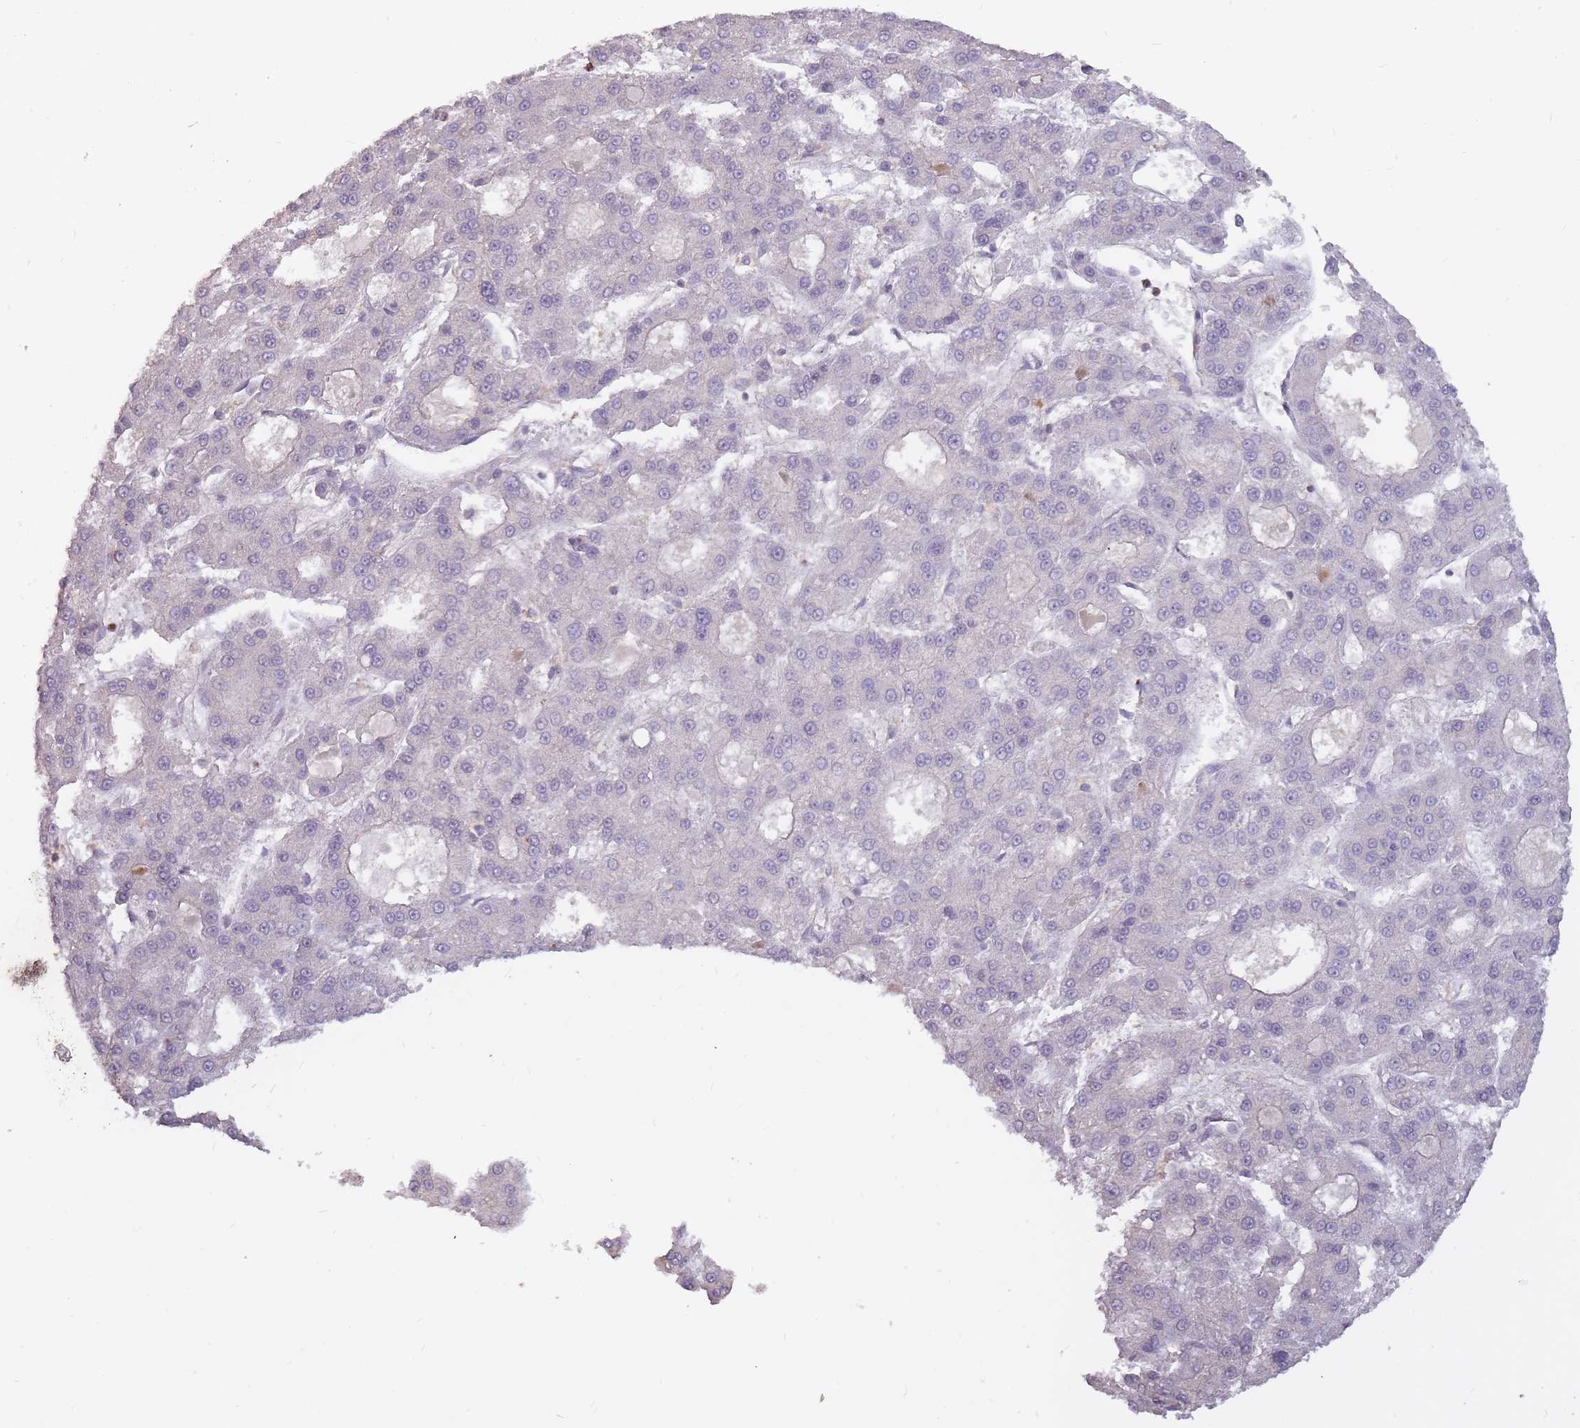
{"staining": {"intensity": "negative", "quantity": "none", "location": "none"}, "tissue": "liver cancer", "cell_type": "Tumor cells", "image_type": "cancer", "snomed": [{"axis": "morphology", "description": "Carcinoma, Hepatocellular, NOS"}, {"axis": "topography", "description": "Liver"}], "caption": "Image shows no significant protein positivity in tumor cells of liver hepatocellular carcinoma.", "gene": "TET3", "patient": {"sex": "male", "age": 70}}